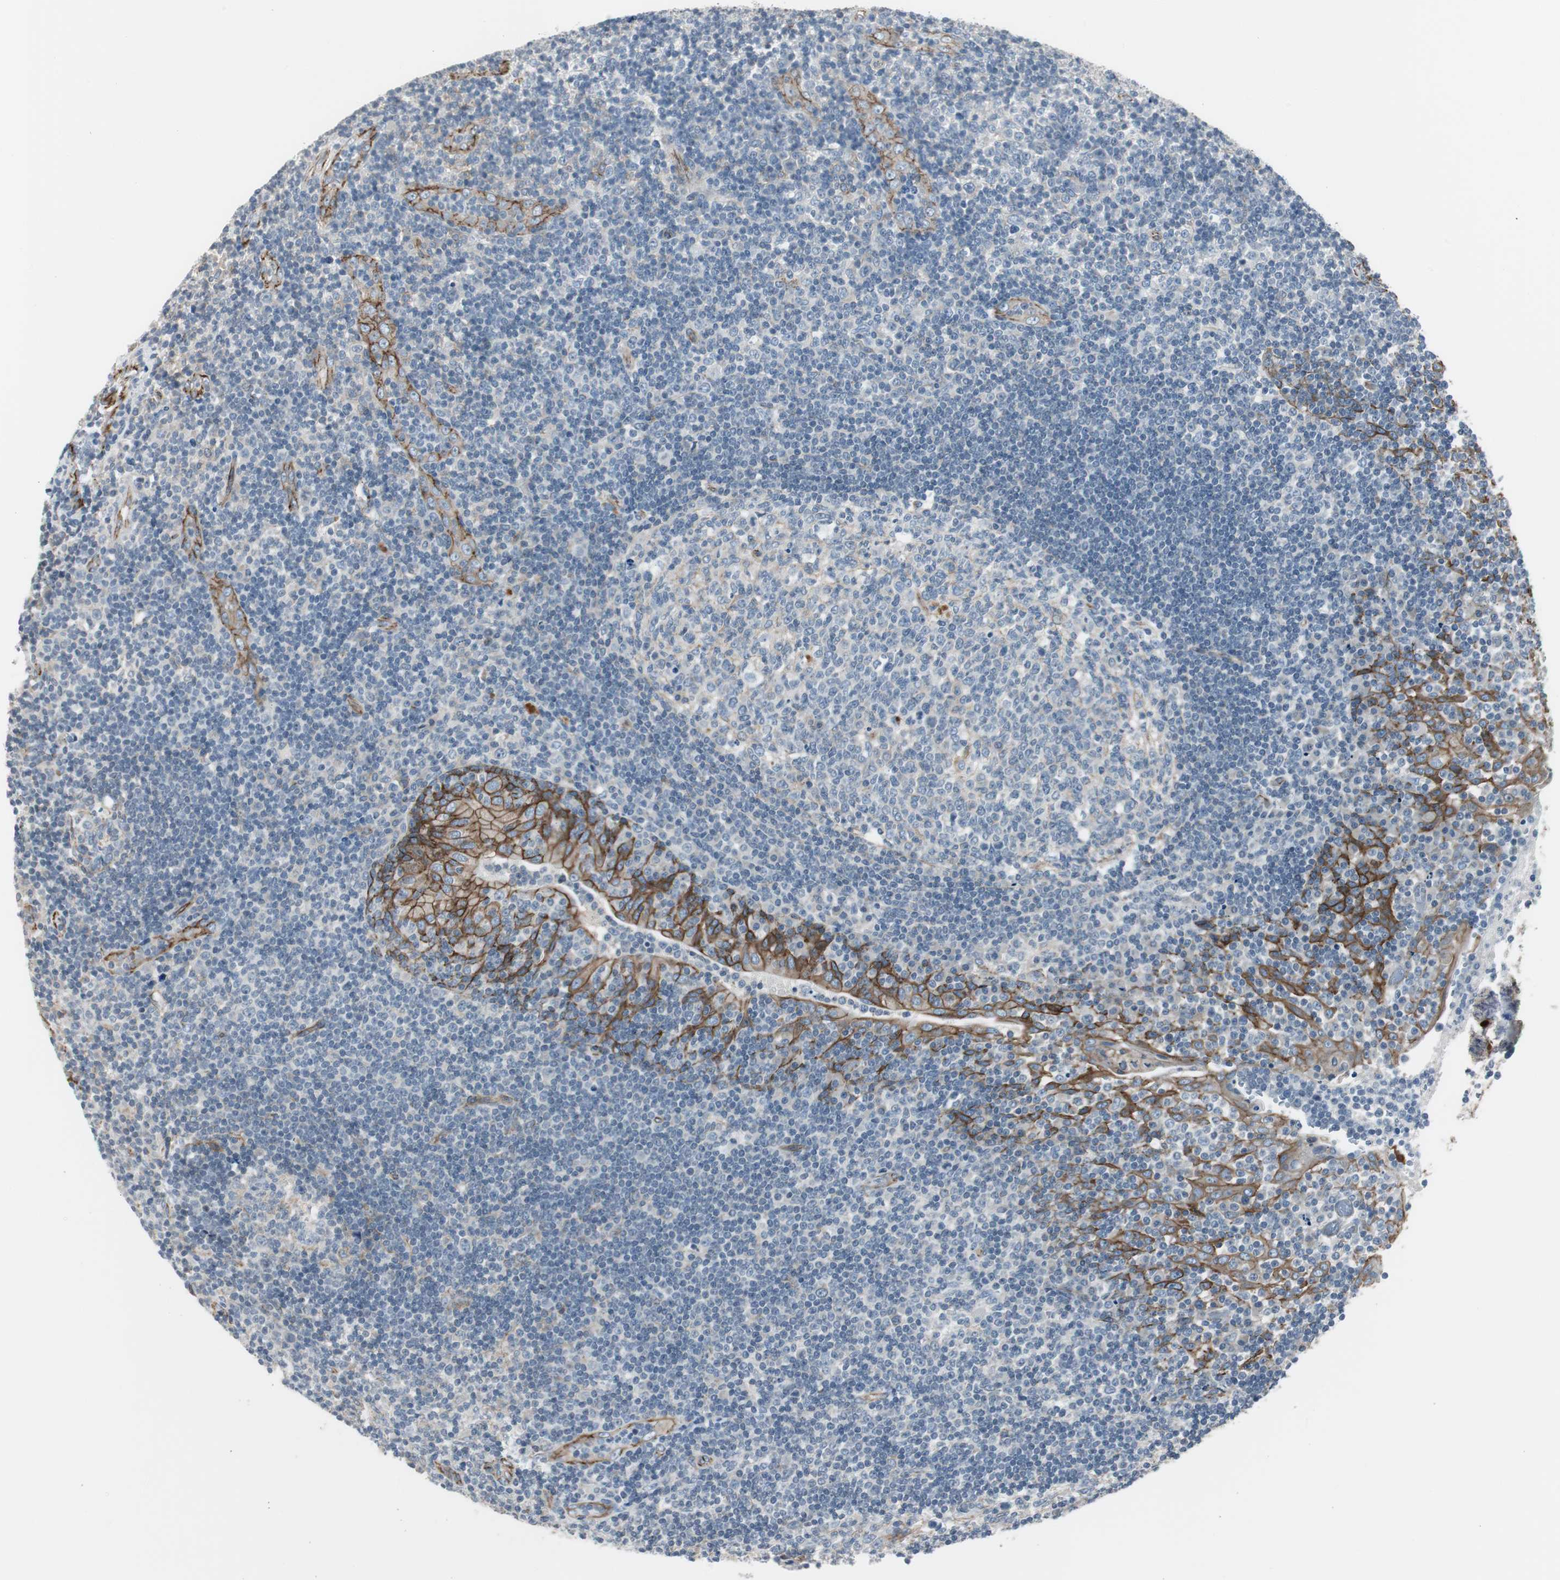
{"staining": {"intensity": "negative", "quantity": "none", "location": "none"}, "tissue": "tonsil", "cell_type": "Germinal center cells", "image_type": "normal", "snomed": [{"axis": "morphology", "description": "Normal tissue, NOS"}, {"axis": "topography", "description": "Tonsil"}], "caption": "The histopathology image shows no significant expression in germinal center cells of tonsil. Brightfield microscopy of IHC stained with DAB (3,3'-diaminobenzidine) (brown) and hematoxylin (blue), captured at high magnification.", "gene": "STXBP4", "patient": {"sex": "female", "age": 40}}